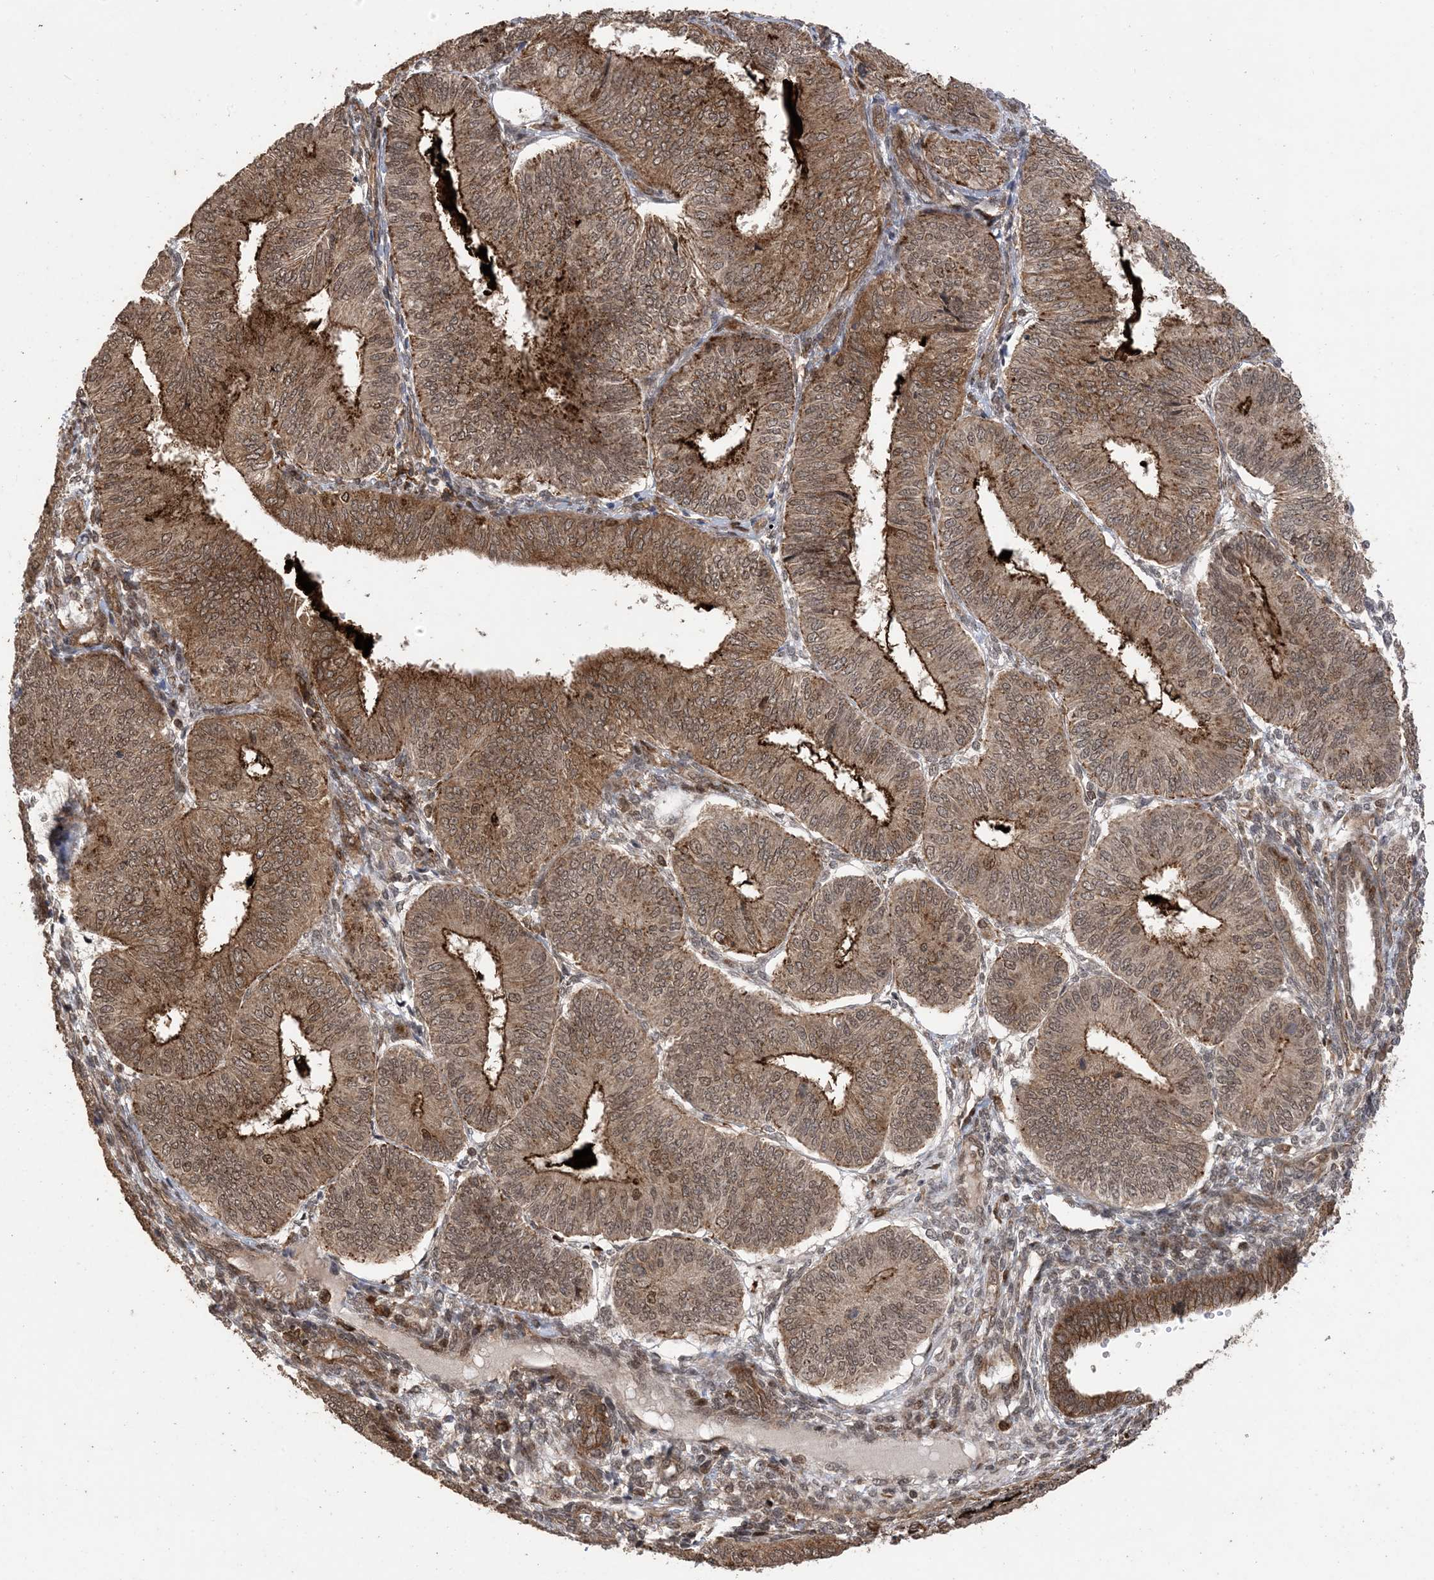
{"staining": {"intensity": "moderate", "quantity": ">75%", "location": "cytoplasmic/membranous,nuclear"}, "tissue": "endometrial cancer", "cell_type": "Tumor cells", "image_type": "cancer", "snomed": [{"axis": "morphology", "description": "Adenocarcinoma, NOS"}, {"axis": "topography", "description": "Endometrium"}], "caption": "Endometrial adenocarcinoma stained with a protein marker displays moderate staining in tumor cells.", "gene": "ZNF511", "patient": {"sex": "female", "age": 58}}